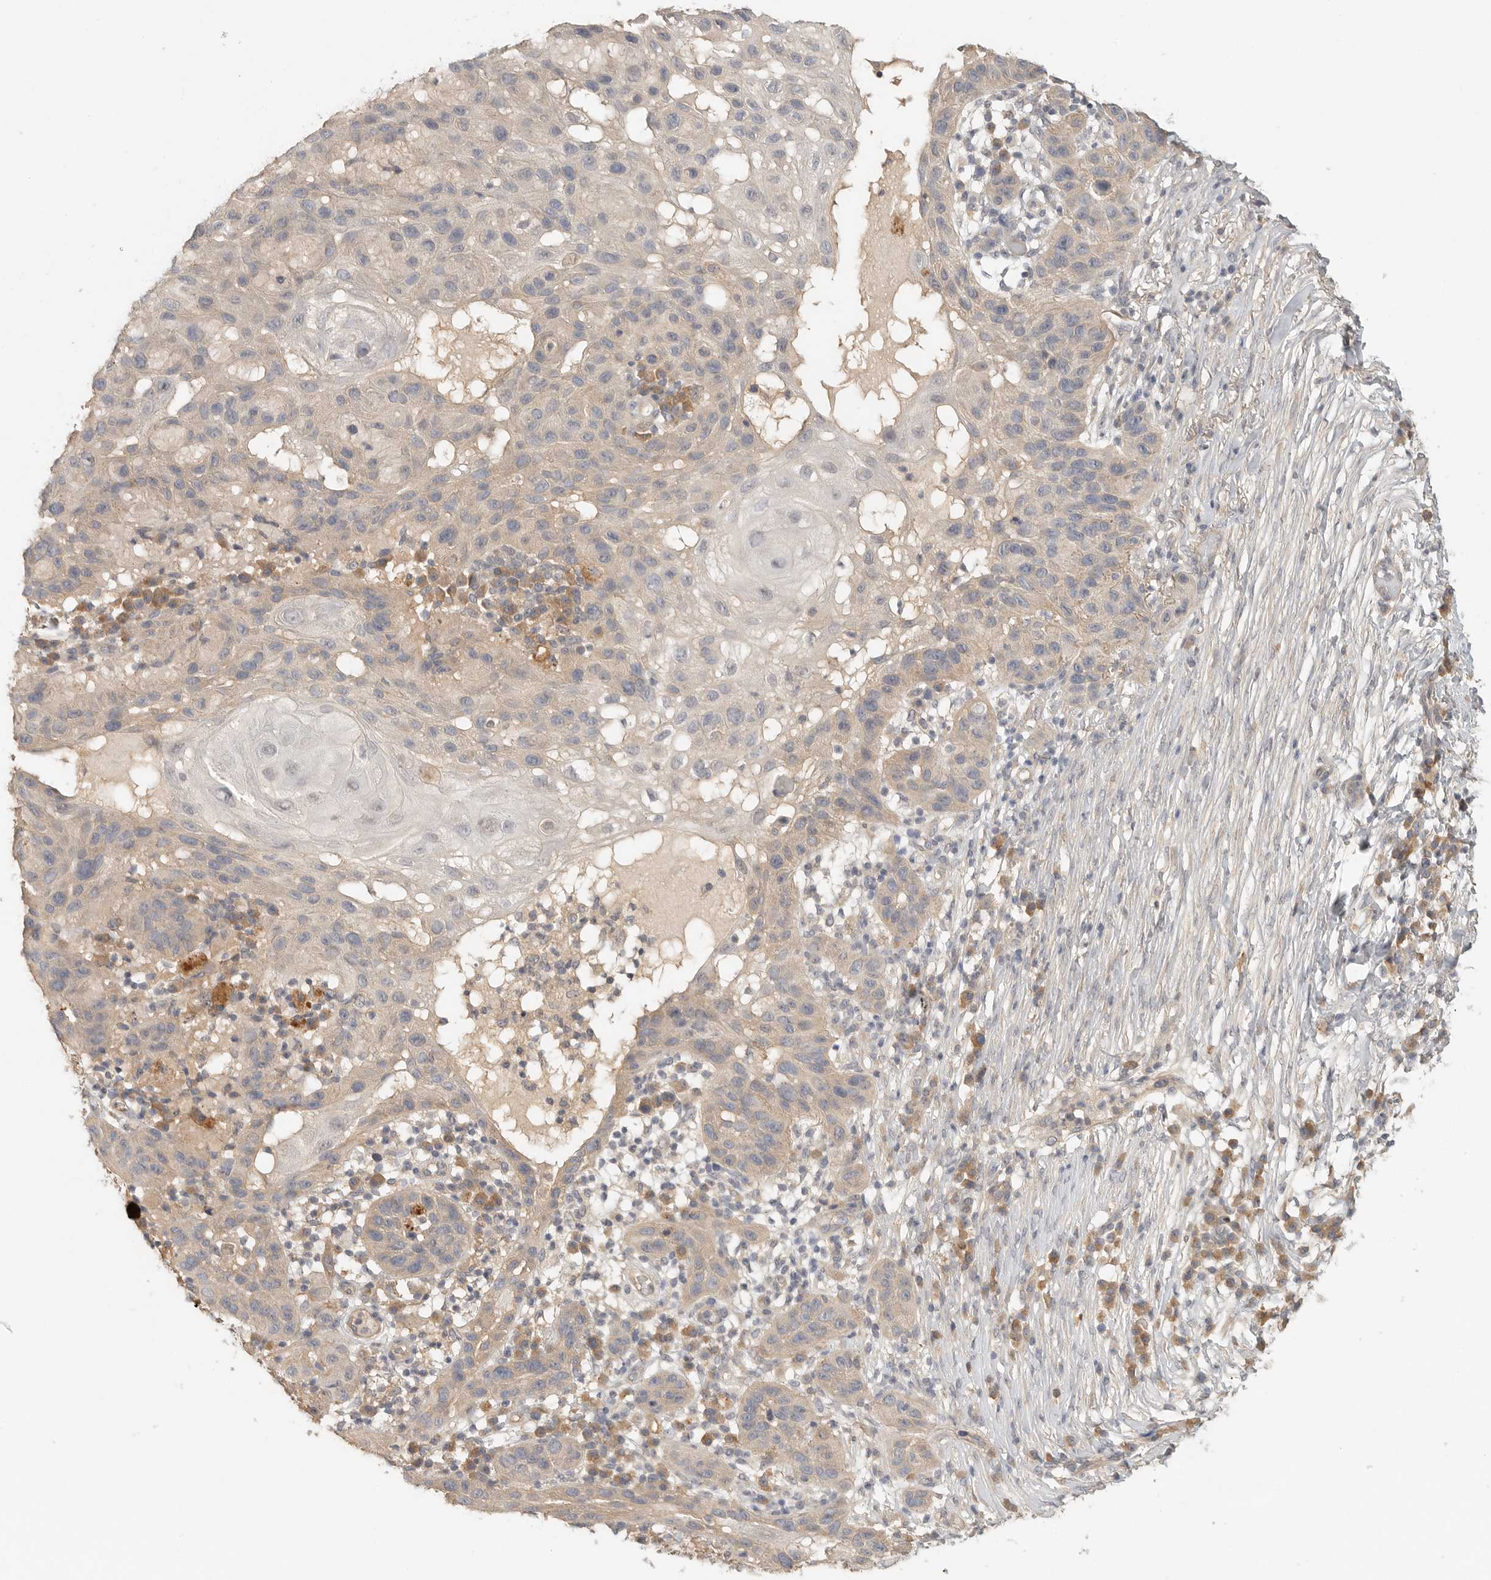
{"staining": {"intensity": "weak", "quantity": "25%-75%", "location": "cytoplasmic/membranous"}, "tissue": "skin cancer", "cell_type": "Tumor cells", "image_type": "cancer", "snomed": [{"axis": "morphology", "description": "Normal tissue, NOS"}, {"axis": "morphology", "description": "Squamous cell carcinoma, NOS"}, {"axis": "topography", "description": "Skin"}], "caption": "A low amount of weak cytoplasmic/membranous expression is present in approximately 25%-75% of tumor cells in skin cancer (squamous cell carcinoma) tissue. (DAB (3,3'-diaminobenzidine) IHC, brown staining for protein, blue staining for nuclei).", "gene": "HDAC6", "patient": {"sex": "female", "age": 96}}